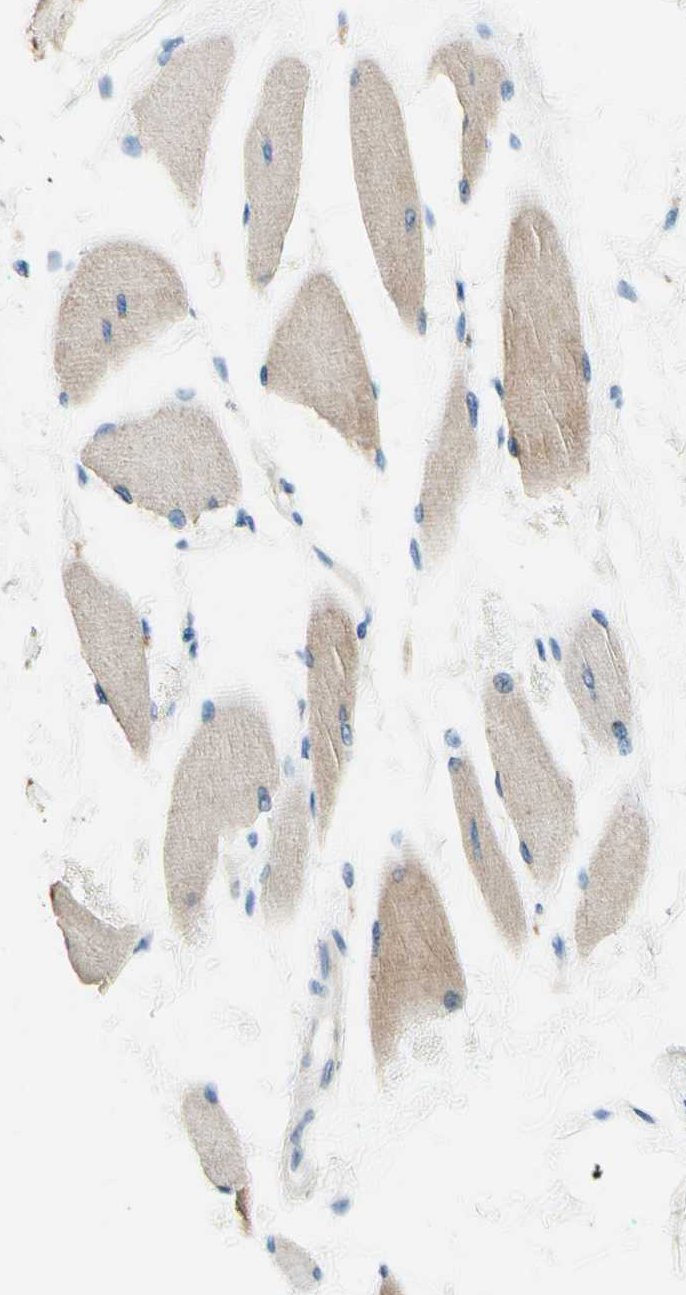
{"staining": {"intensity": "weak", "quantity": ">75%", "location": "cytoplasmic/membranous"}, "tissue": "skeletal muscle", "cell_type": "Myocytes", "image_type": "normal", "snomed": [{"axis": "morphology", "description": "Normal tissue, NOS"}, {"axis": "topography", "description": "Skeletal muscle"}, {"axis": "topography", "description": "Oral tissue"}, {"axis": "topography", "description": "Peripheral nerve tissue"}], "caption": "A micrograph of human skeletal muscle stained for a protein shows weak cytoplasmic/membranous brown staining in myocytes.", "gene": "SIGLEC9", "patient": {"sex": "female", "age": 84}}